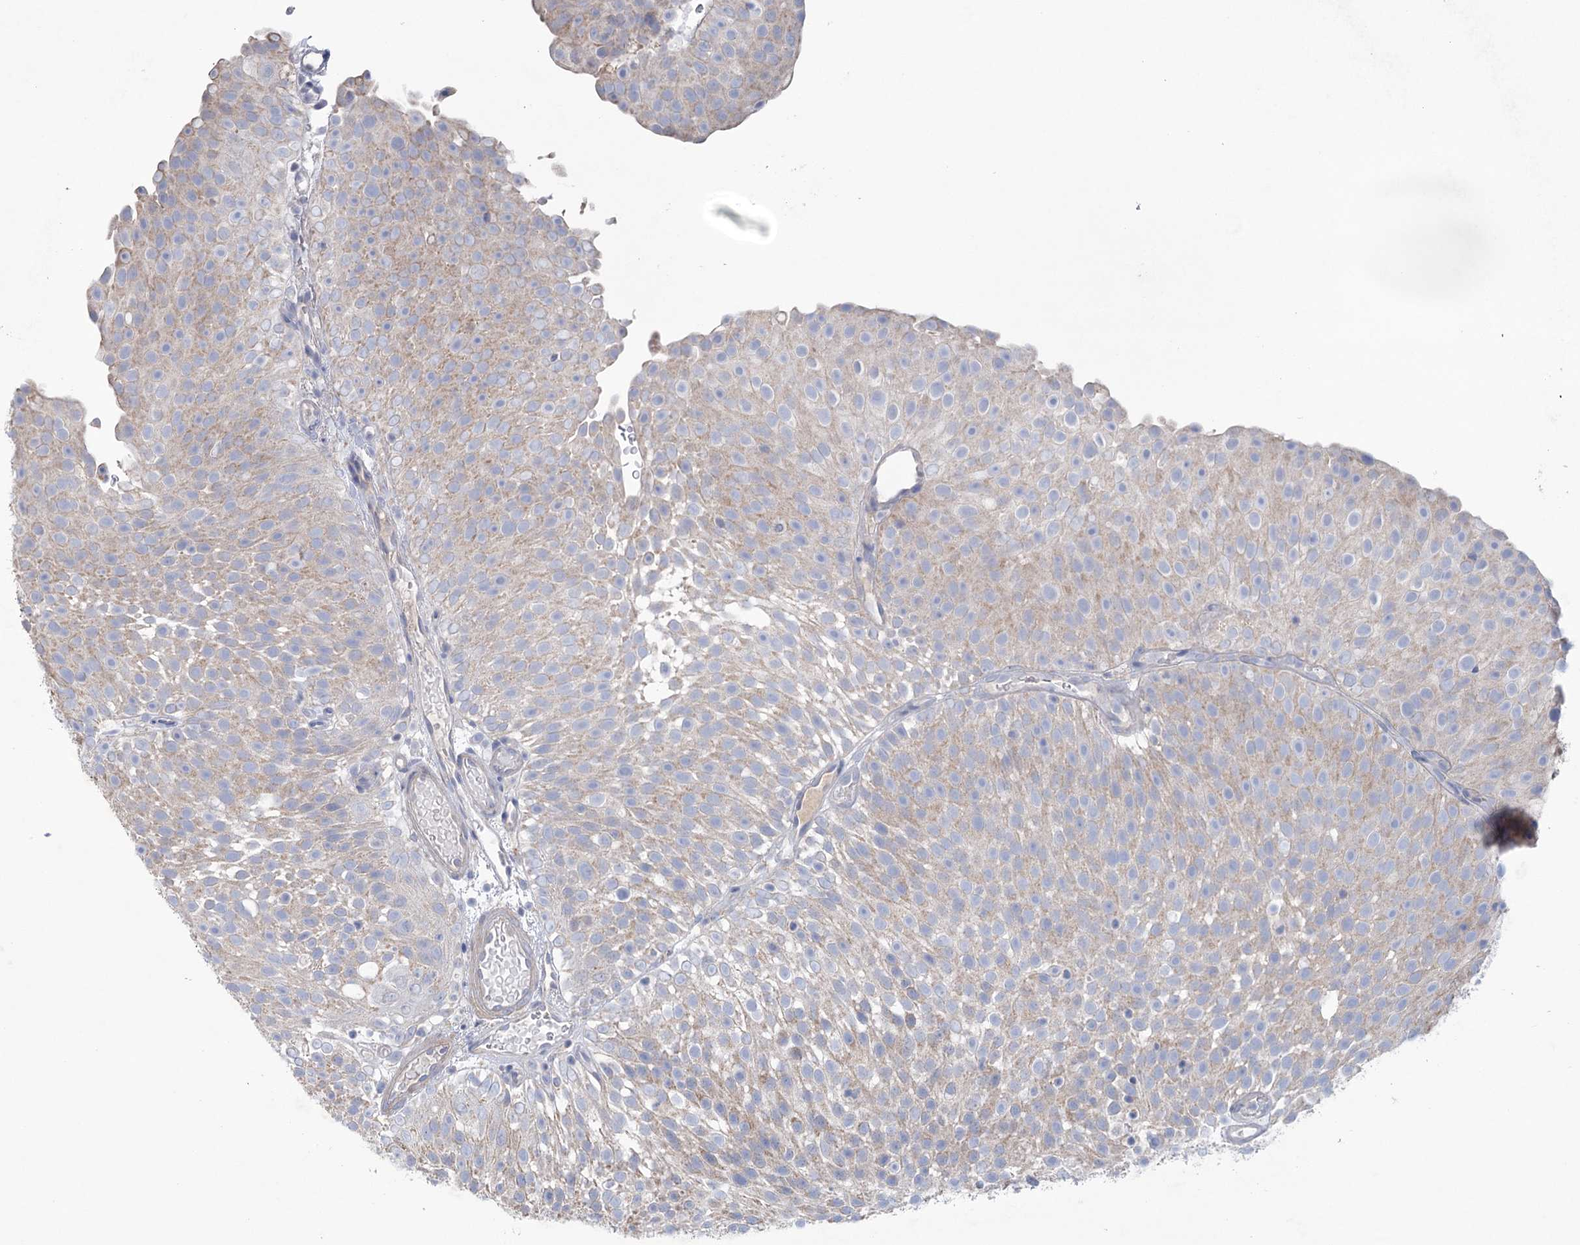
{"staining": {"intensity": "weak", "quantity": ">75%", "location": "cytoplasmic/membranous"}, "tissue": "urothelial cancer", "cell_type": "Tumor cells", "image_type": "cancer", "snomed": [{"axis": "morphology", "description": "Urothelial carcinoma, Low grade"}, {"axis": "topography", "description": "Urinary bladder"}], "caption": "Urothelial carcinoma (low-grade) stained with a protein marker reveals weak staining in tumor cells.", "gene": "MTCH2", "patient": {"sex": "male", "age": 78}}